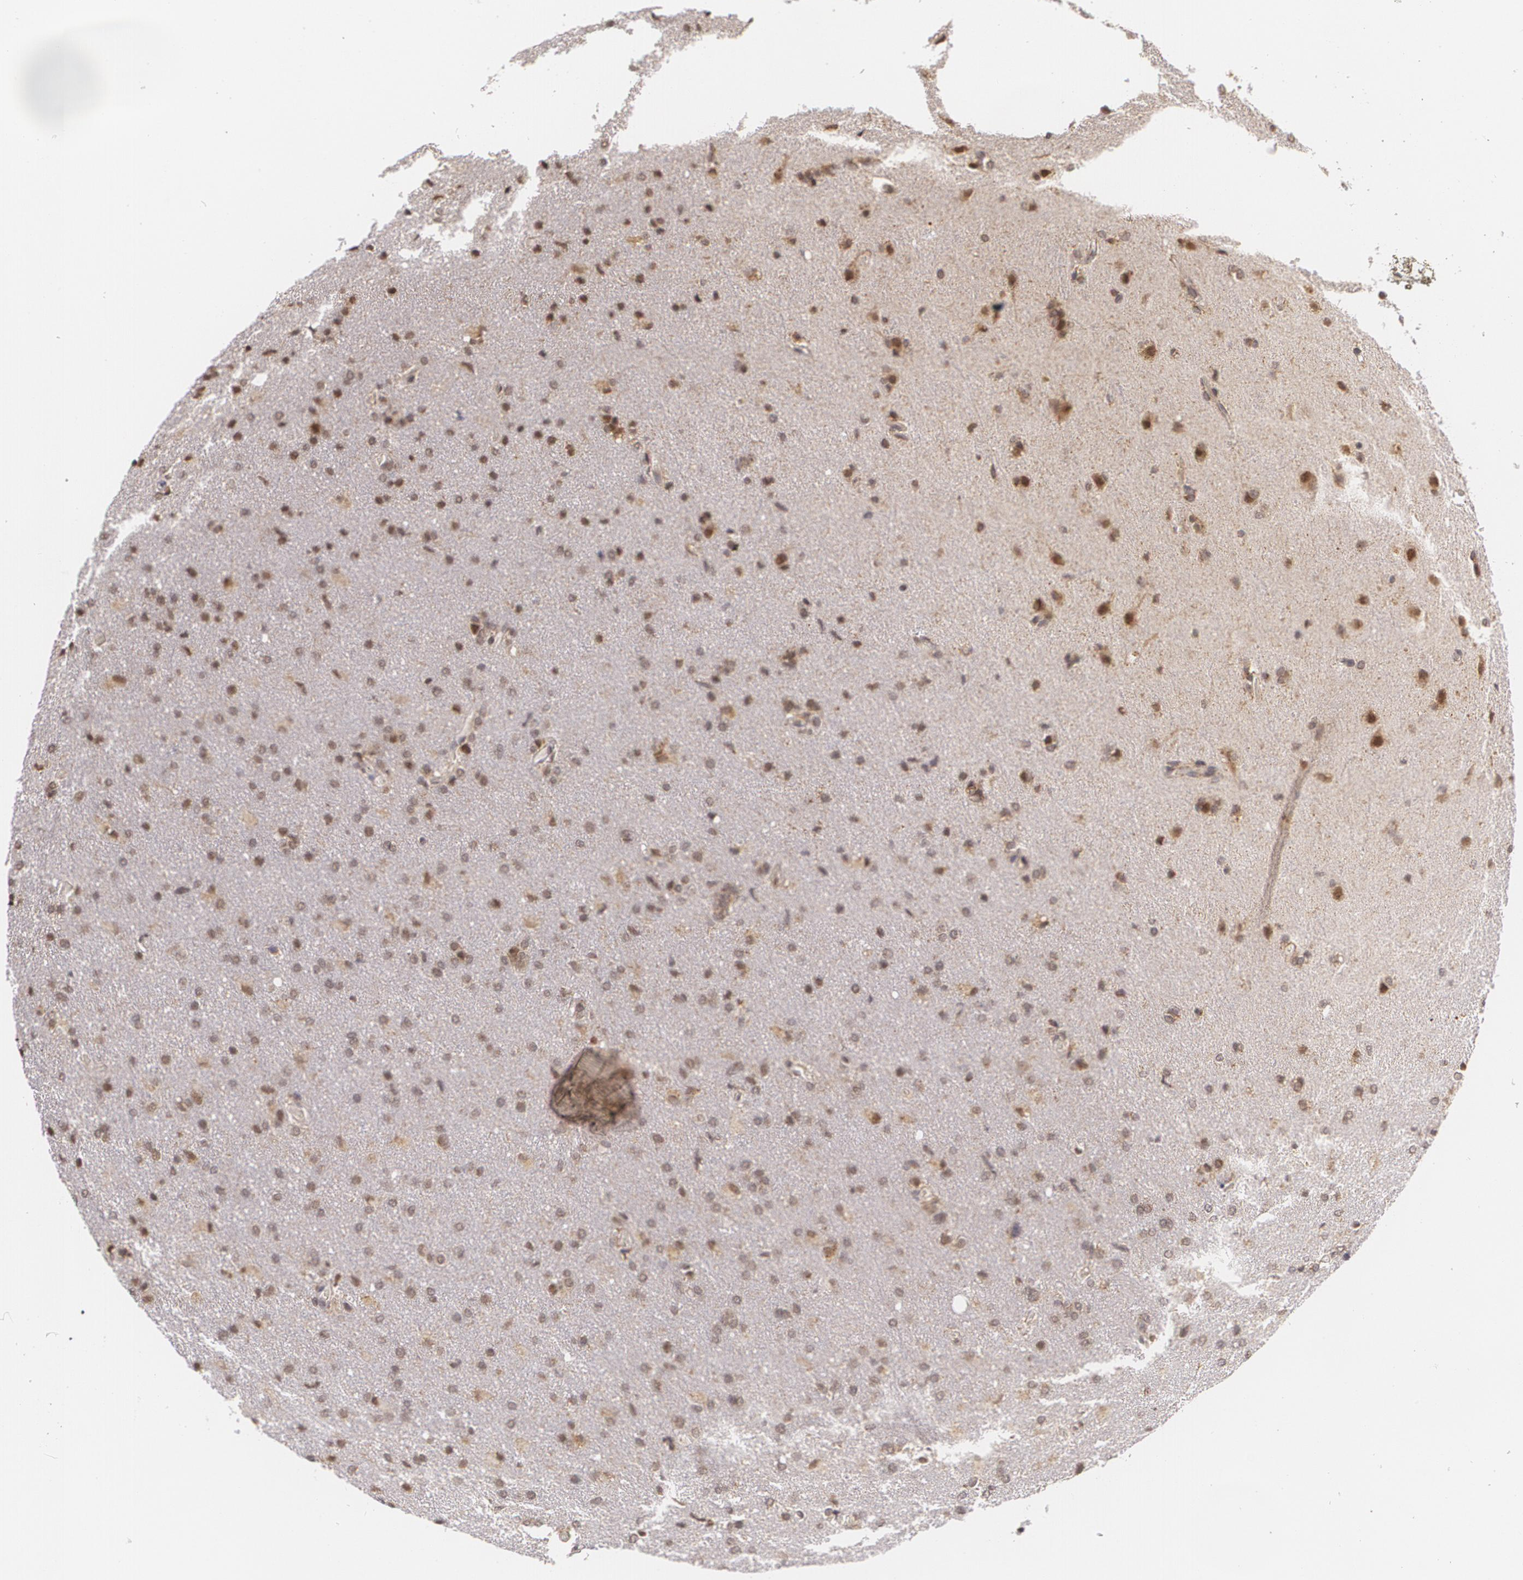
{"staining": {"intensity": "moderate", "quantity": "25%-75%", "location": "nuclear"}, "tissue": "glioma", "cell_type": "Tumor cells", "image_type": "cancer", "snomed": [{"axis": "morphology", "description": "Glioma, malignant, High grade"}, {"axis": "topography", "description": "Brain"}], "caption": "Approximately 25%-75% of tumor cells in human high-grade glioma (malignant) exhibit moderate nuclear protein positivity as visualized by brown immunohistochemical staining.", "gene": "ALX1", "patient": {"sex": "male", "age": 68}}